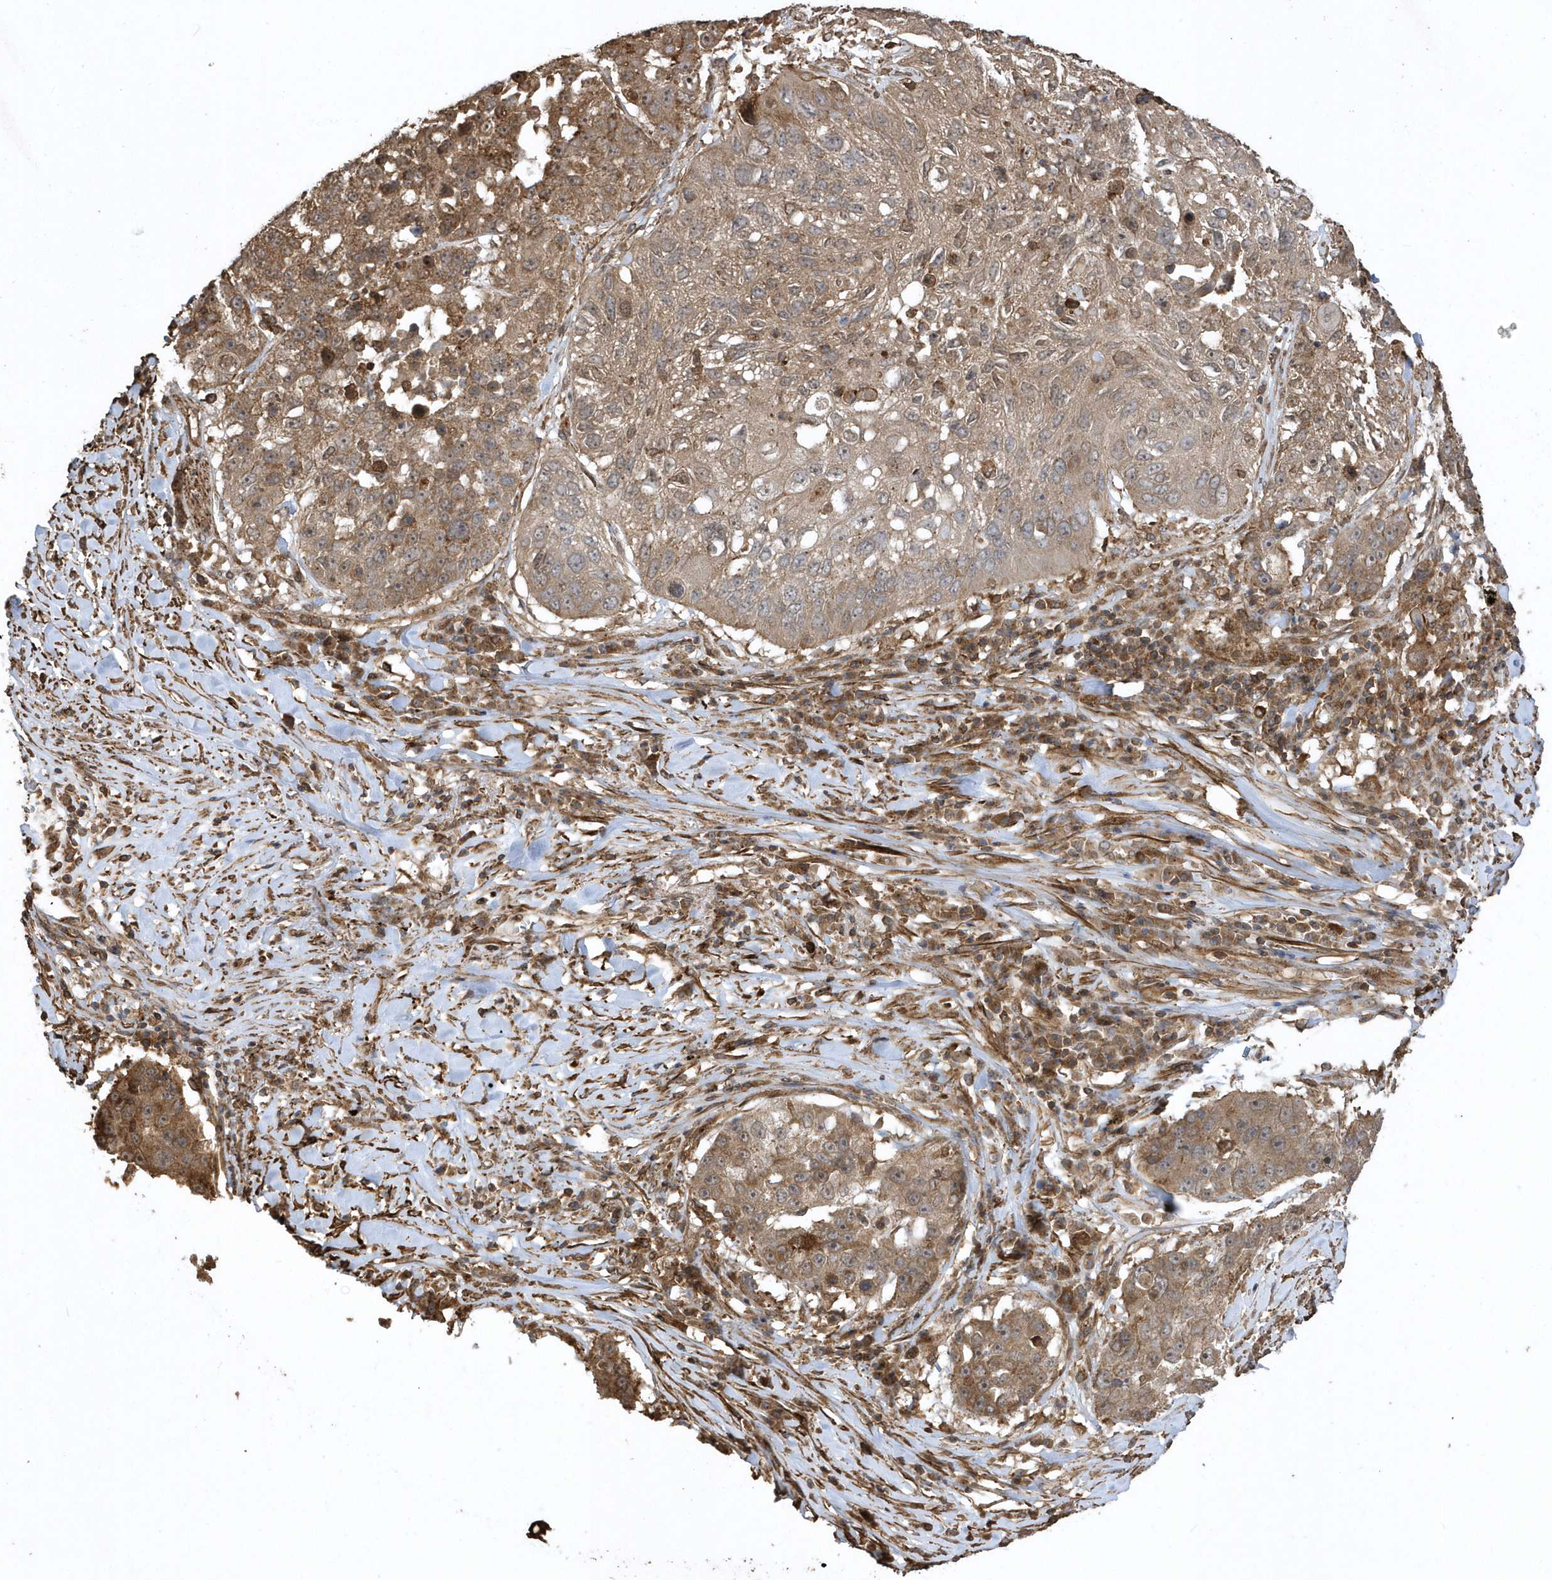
{"staining": {"intensity": "moderate", "quantity": ">75%", "location": "cytoplasmic/membranous"}, "tissue": "lung cancer", "cell_type": "Tumor cells", "image_type": "cancer", "snomed": [{"axis": "morphology", "description": "Squamous cell carcinoma, NOS"}, {"axis": "topography", "description": "Lung"}], "caption": "Squamous cell carcinoma (lung) stained with a protein marker exhibits moderate staining in tumor cells.", "gene": "SENP8", "patient": {"sex": "male", "age": 61}}